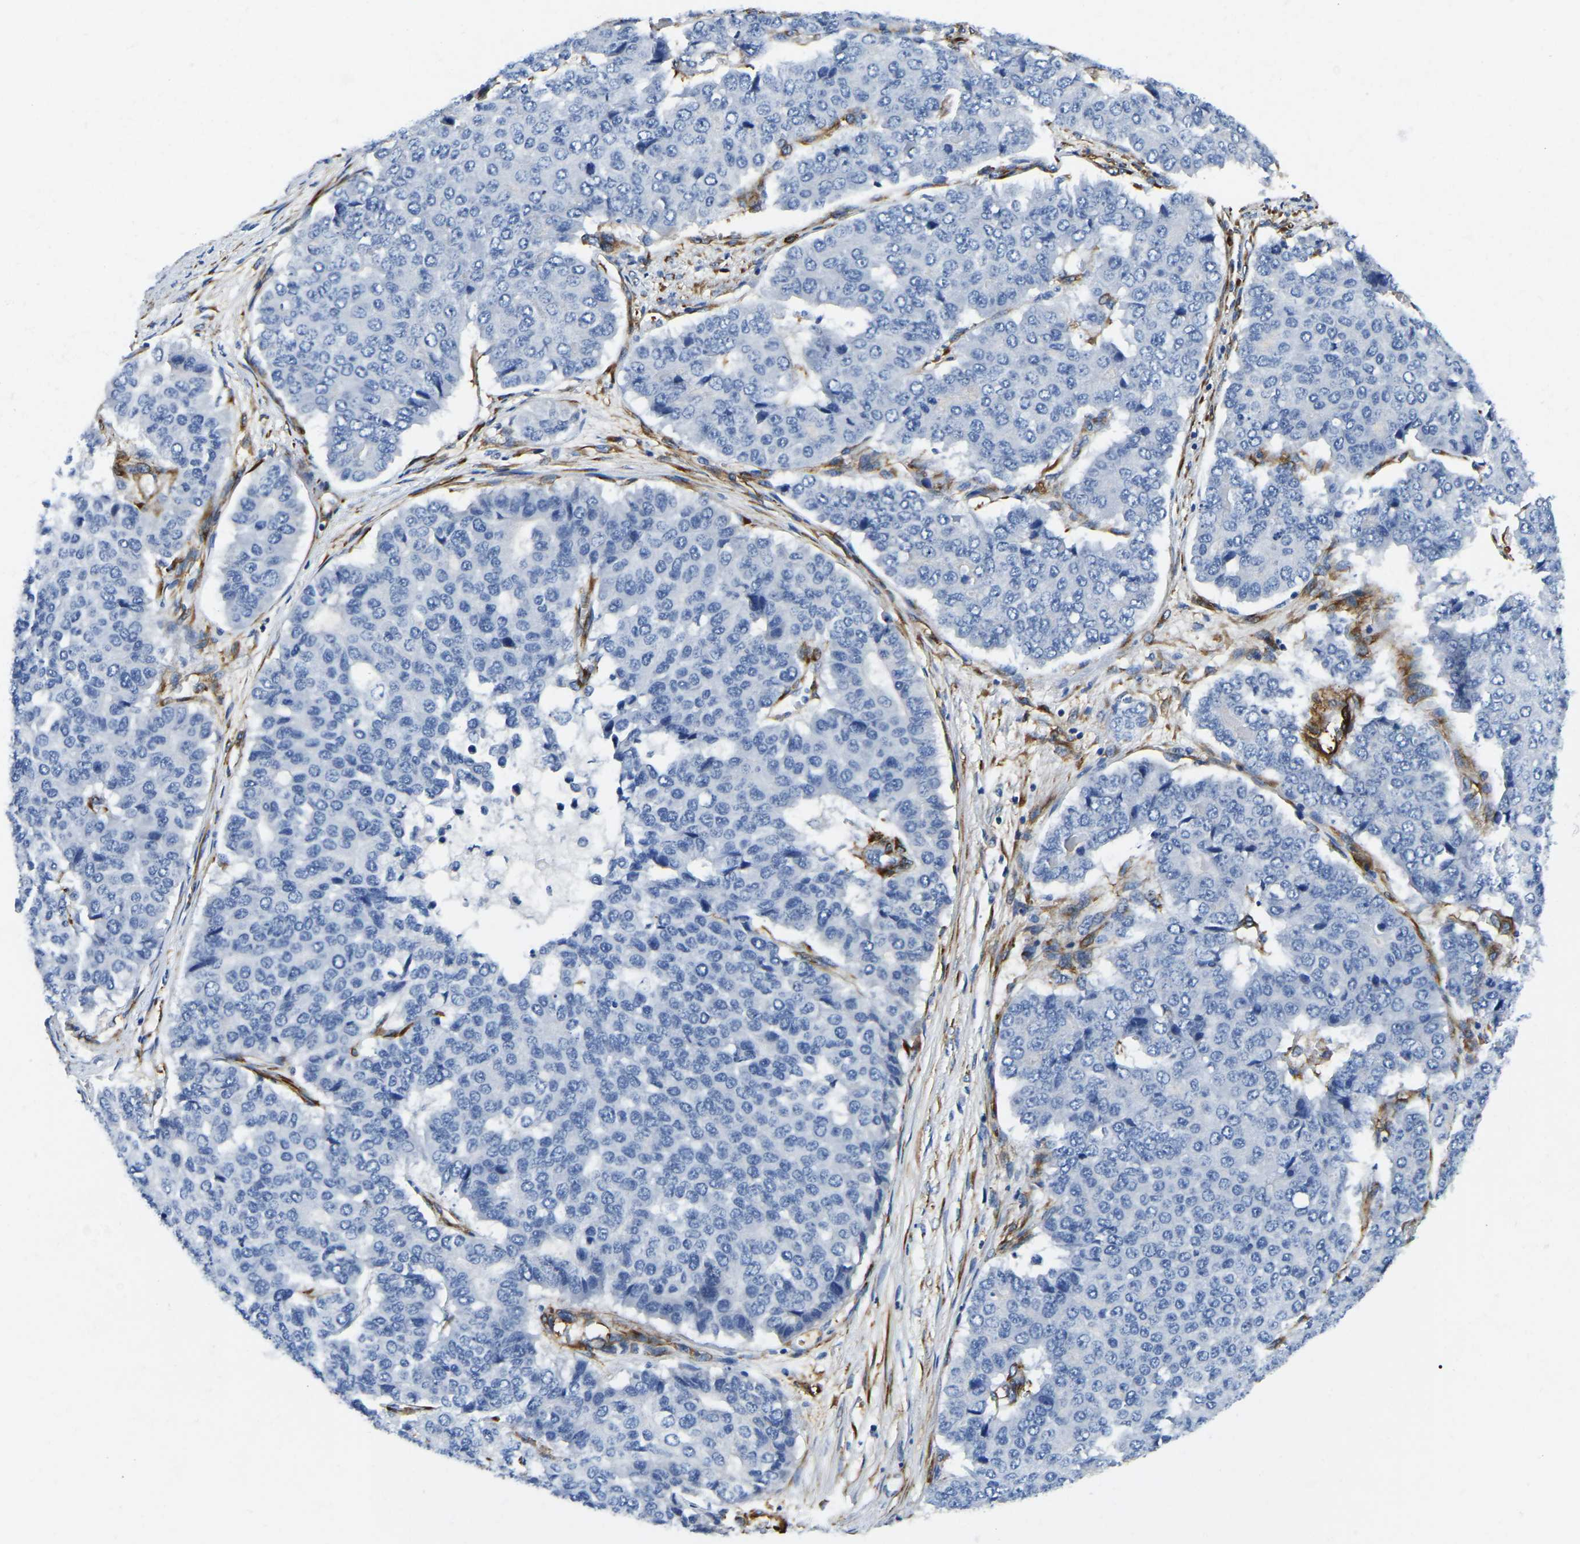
{"staining": {"intensity": "negative", "quantity": "none", "location": "none"}, "tissue": "pancreatic cancer", "cell_type": "Tumor cells", "image_type": "cancer", "snomed": [{"axis": "morphology", "description": "Adenocarcinoma, NOS"}, {"axis": "topography", "description": "Pancreas"}], "caption": "Tumor cells are negative for protein expression in human pancreatic cancer. (DAB (3,3'-diaminobenzidine) IHC with hematoxylin counter stain).", "gene": "DUSP8", "patient": {"sex": "male", "age": 50}}